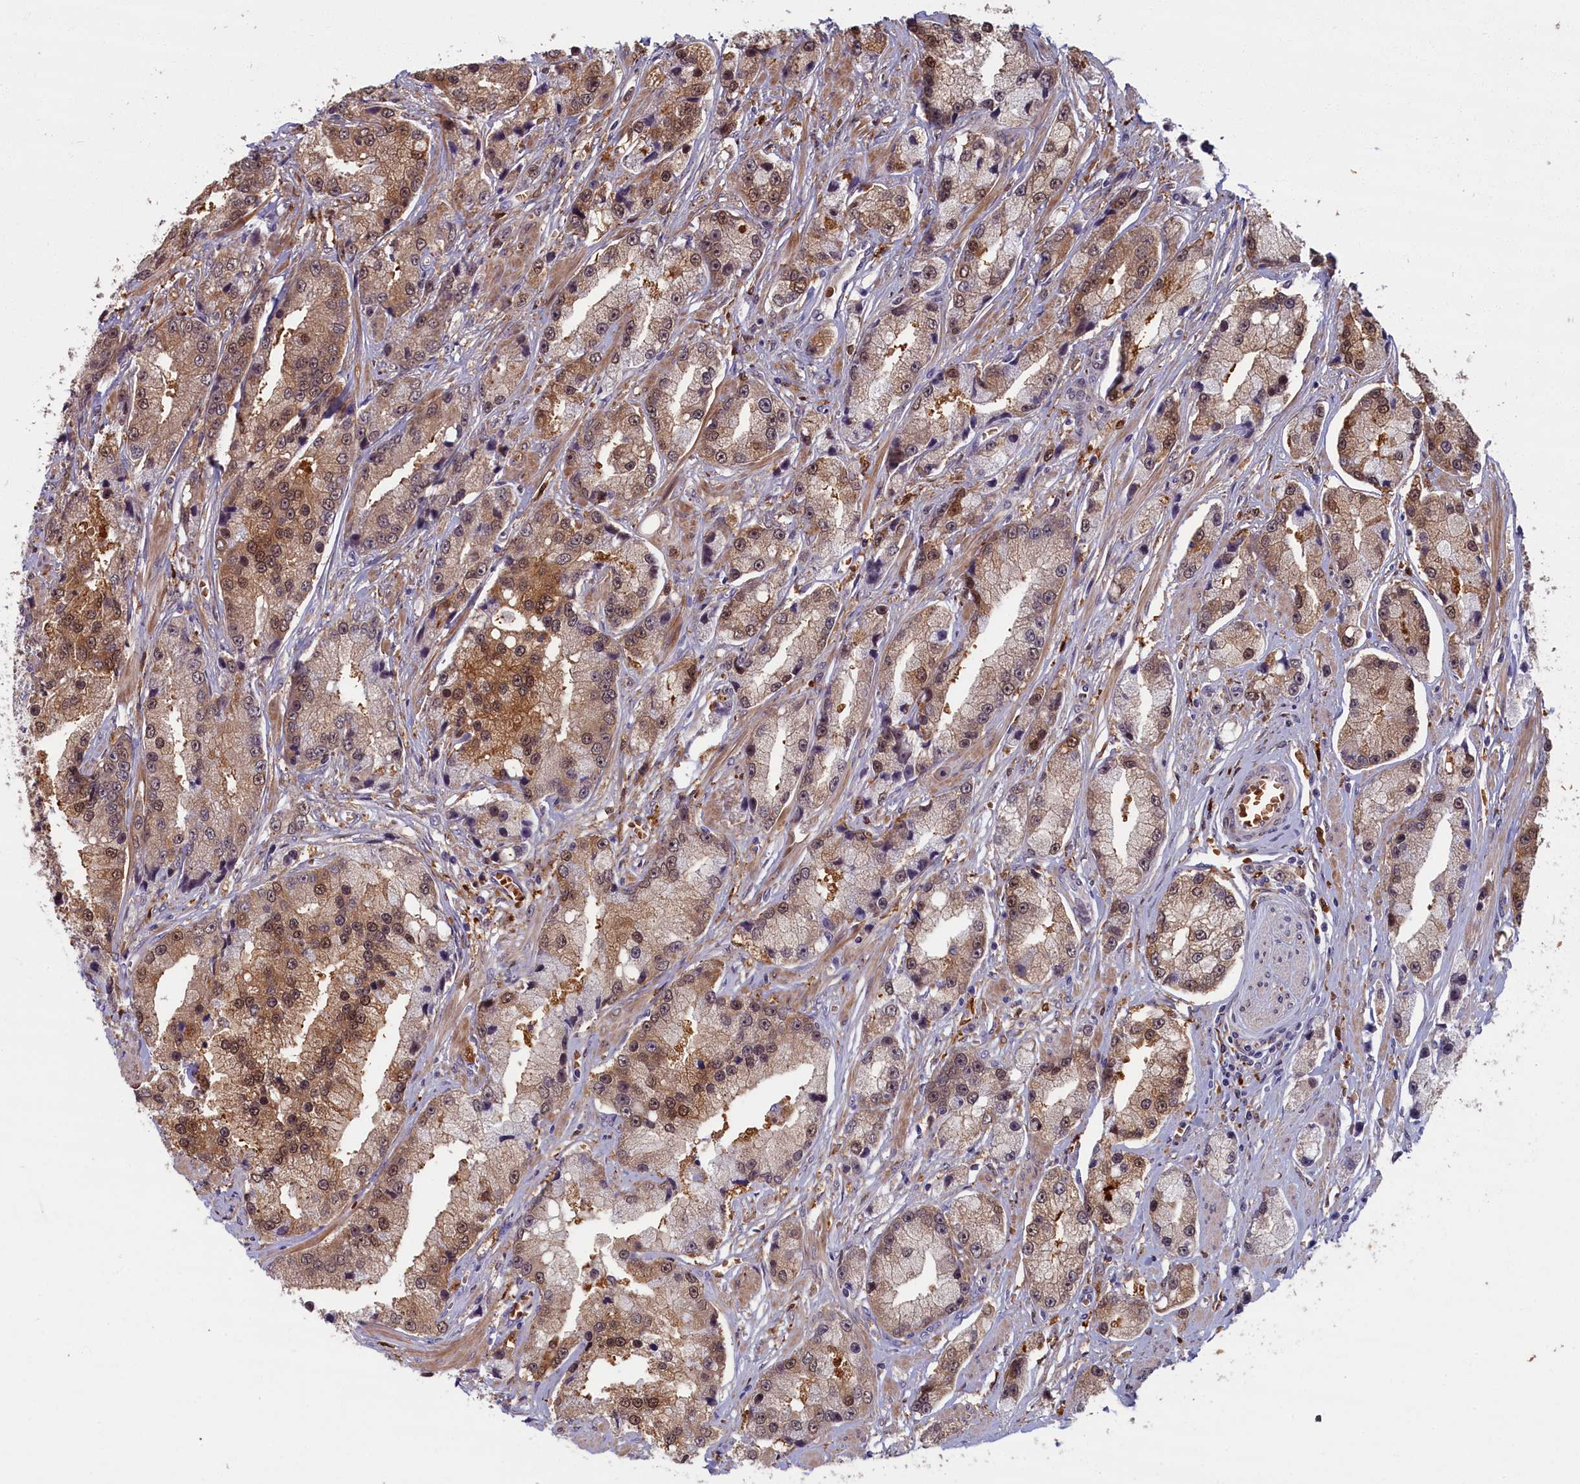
{"staining": {"intensity": "moderate", "quantity": ">75%", "location": "cytoplasmic/membranous,nuclear"}, "tissue": "prostate cancer", "cell_type": "Tumor cells", "image_type": "cancer", "snomed": [{"axis": "morphology", "description": "Adenocarcinoma, High grade"}, {"axis": "topography", "description": "Prostate"}], "caption": "Immunohistochemical staining of human high-grade adenocarcinoma (prostate) exhibits medium levels of moderate cytoplasmic/membranous and nuclear protein staining in about >75% of tumor cells.", "gene": "BLVRB", "patient": {"sex": "male", "age": 74}}